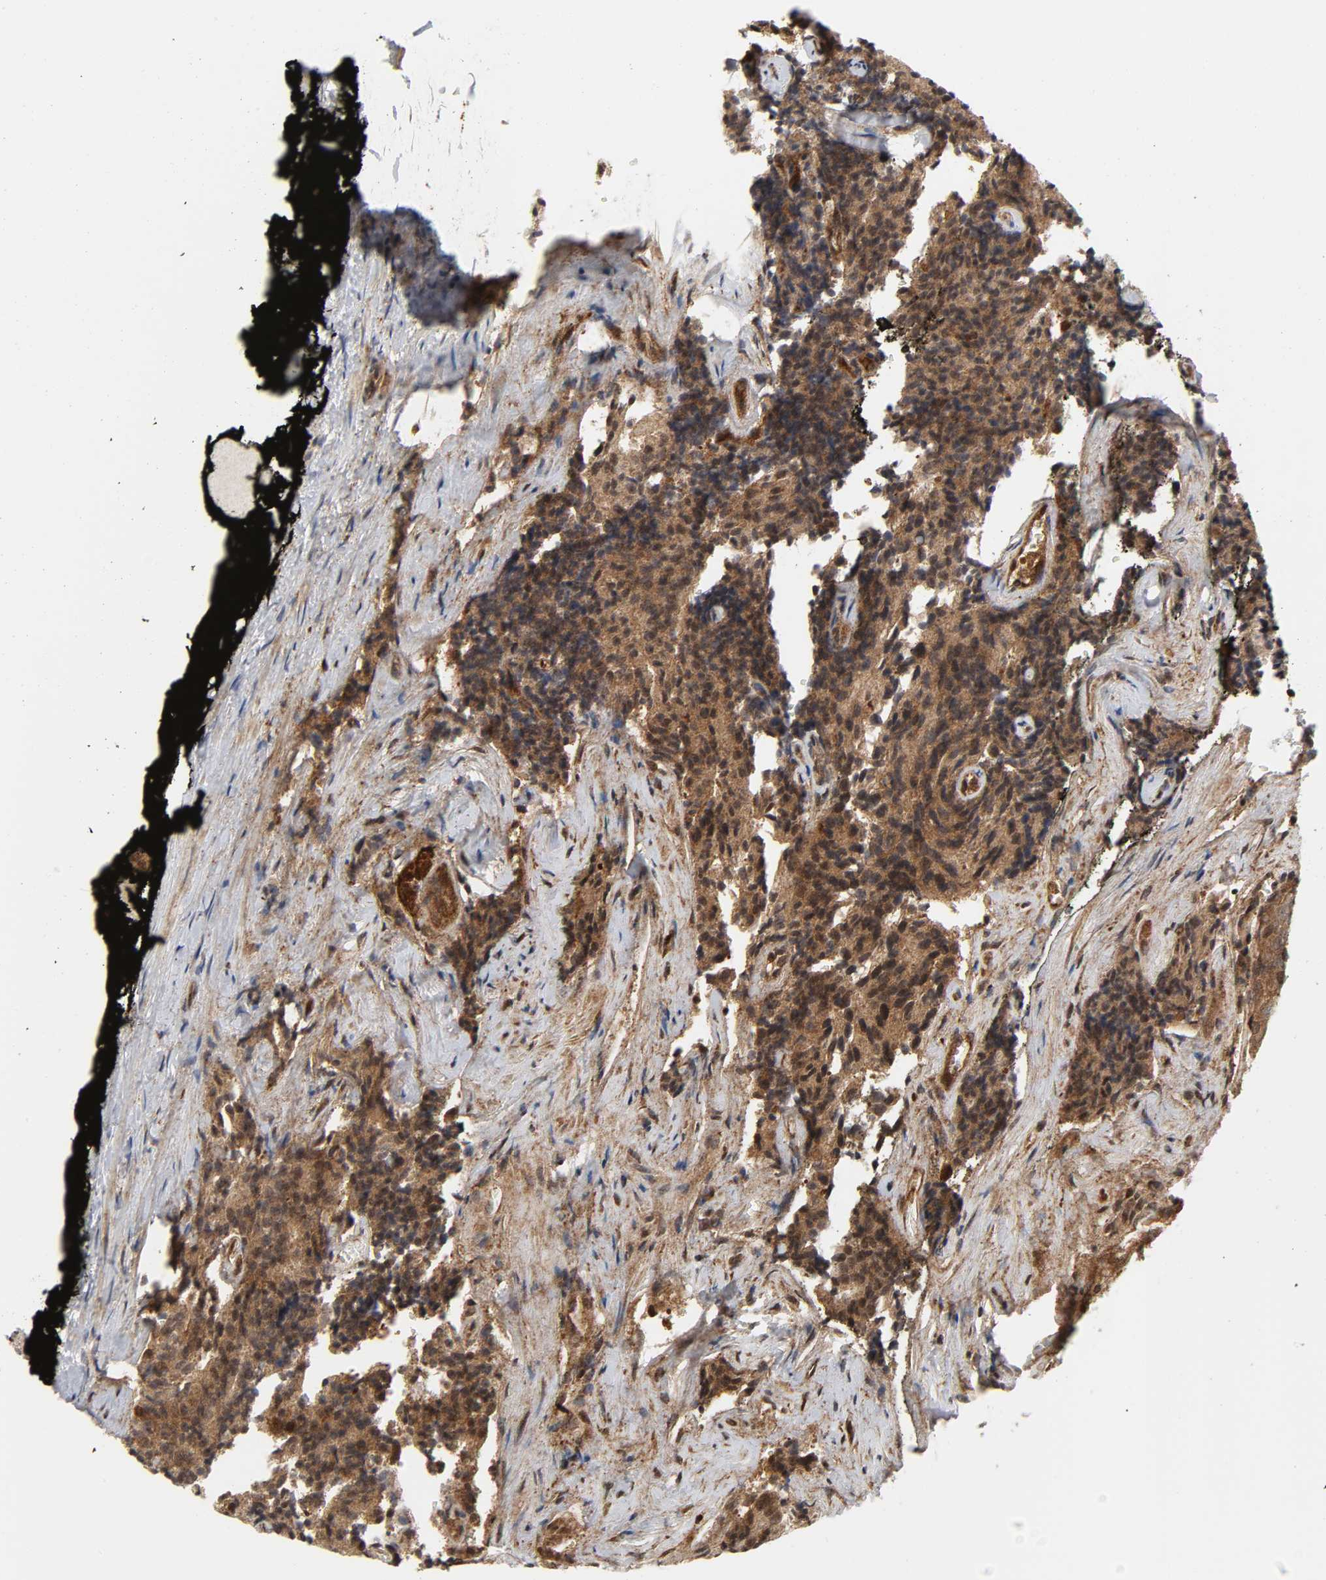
{"staining": {"intensity": "moderate", "quantity": ">75%", "location": "cytoplasmic/membranous"}, "tissue": "prostate cancer", "cell_type": "Tumor cells", "image_type": "cancer", "snomed": [{"axis": "morphology", "description": "Adenocarcinoma, High grade"}, {"axis": "topography", "description": "Prostate"}], "caption": "Protein staining reveals moderate cytoplasmic/membranous expression in approximately >75% of tumor cells in prostate cancer.", "gene": "MAPK1", "patient": {"sex": "male", "age": 58}}